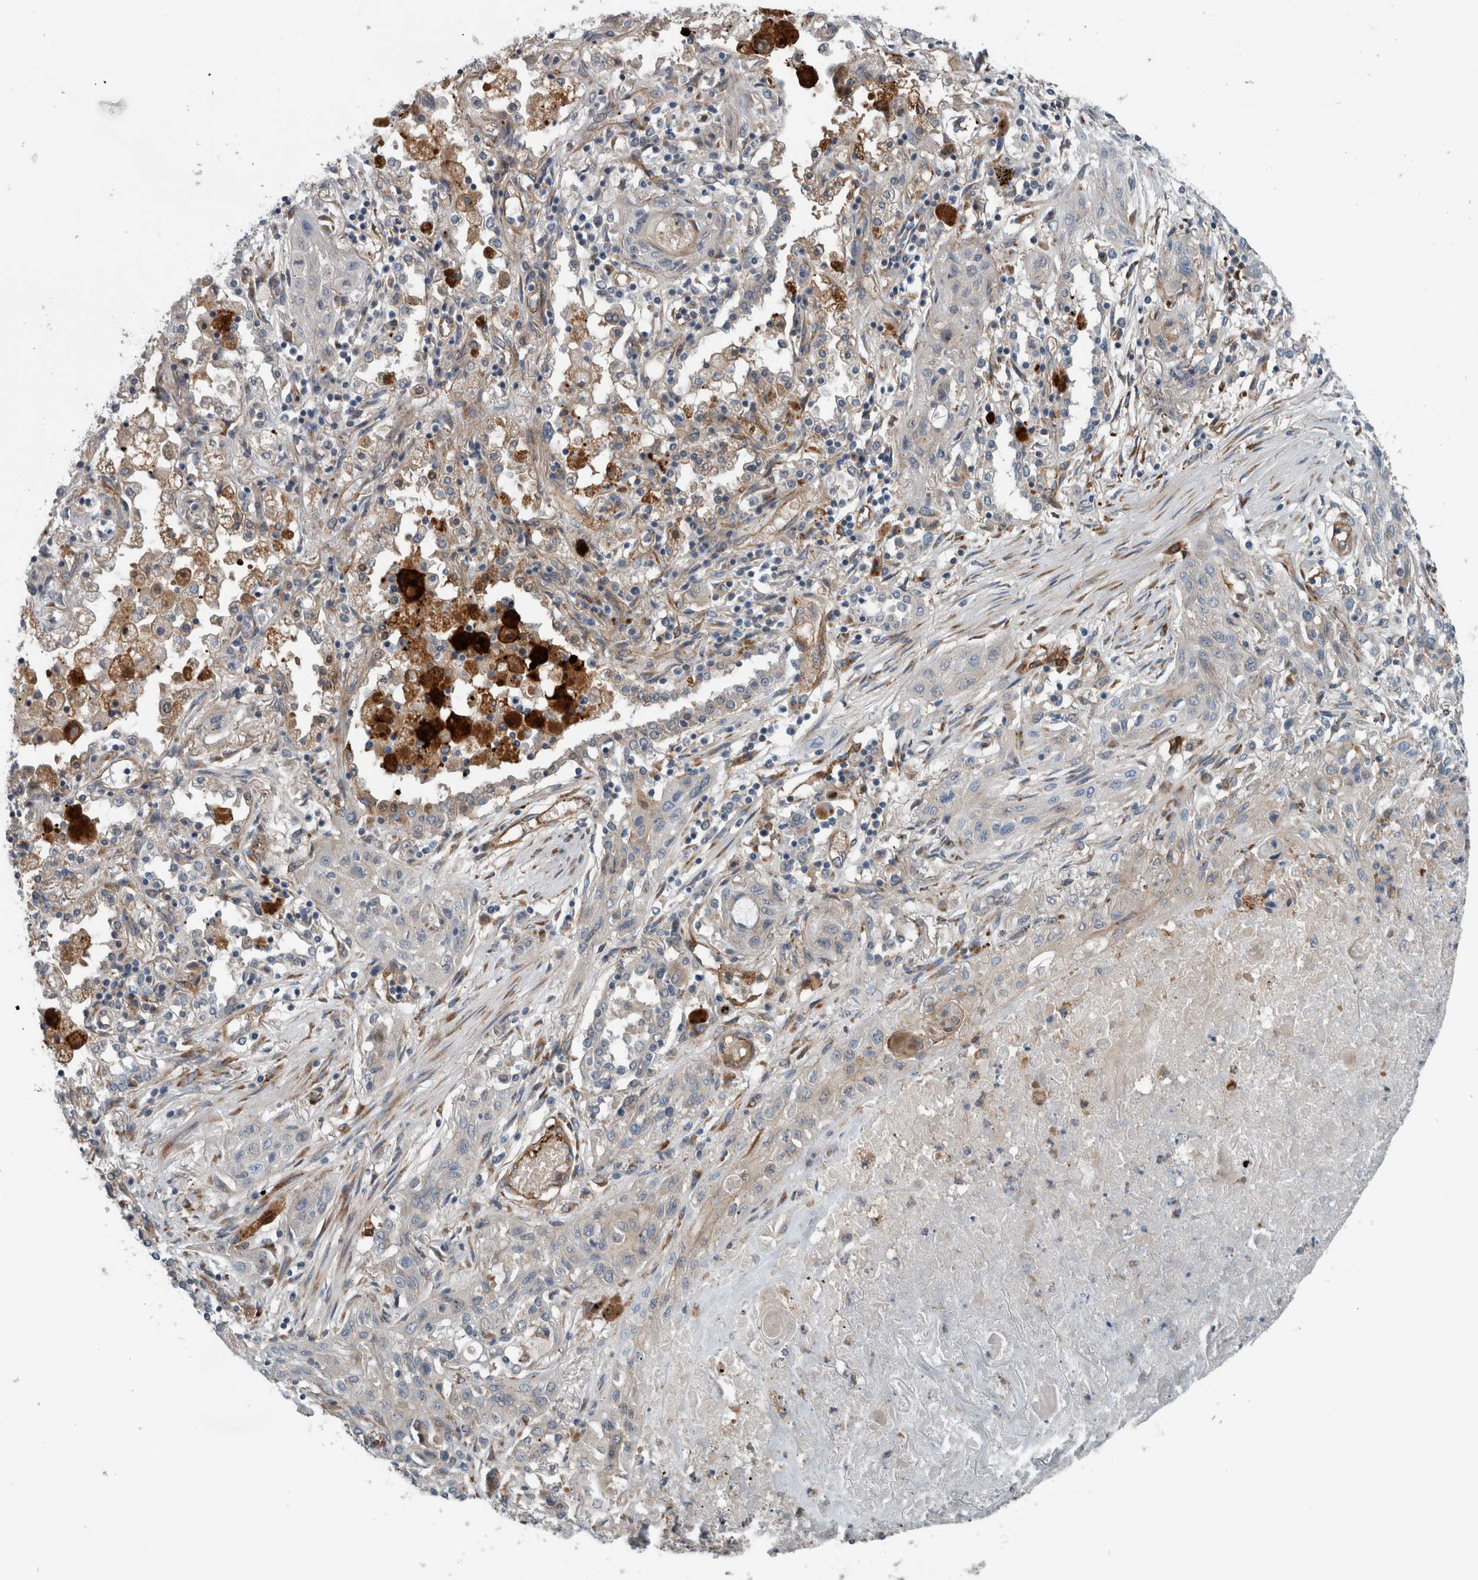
{"staining": {"intensity": "weak", "quantity": "<25%", "location": "cytoplasmic/membranous"}, "tissue": "lung cancer", "cell_type": "Tumor cells", "image_type": "cancer", "snomed": [{"axis": "morphology", "description": "Squamous cell carcinoma, NOS"}, {"axis": "topography", "description": "Lung"}], "caption": "This is an immunohistochemistry micrograph of human lung cancer. There is no positivity in tumor cells.", "gene": "GLT8D2", "patient": {"sex": "female", "age": 47}}